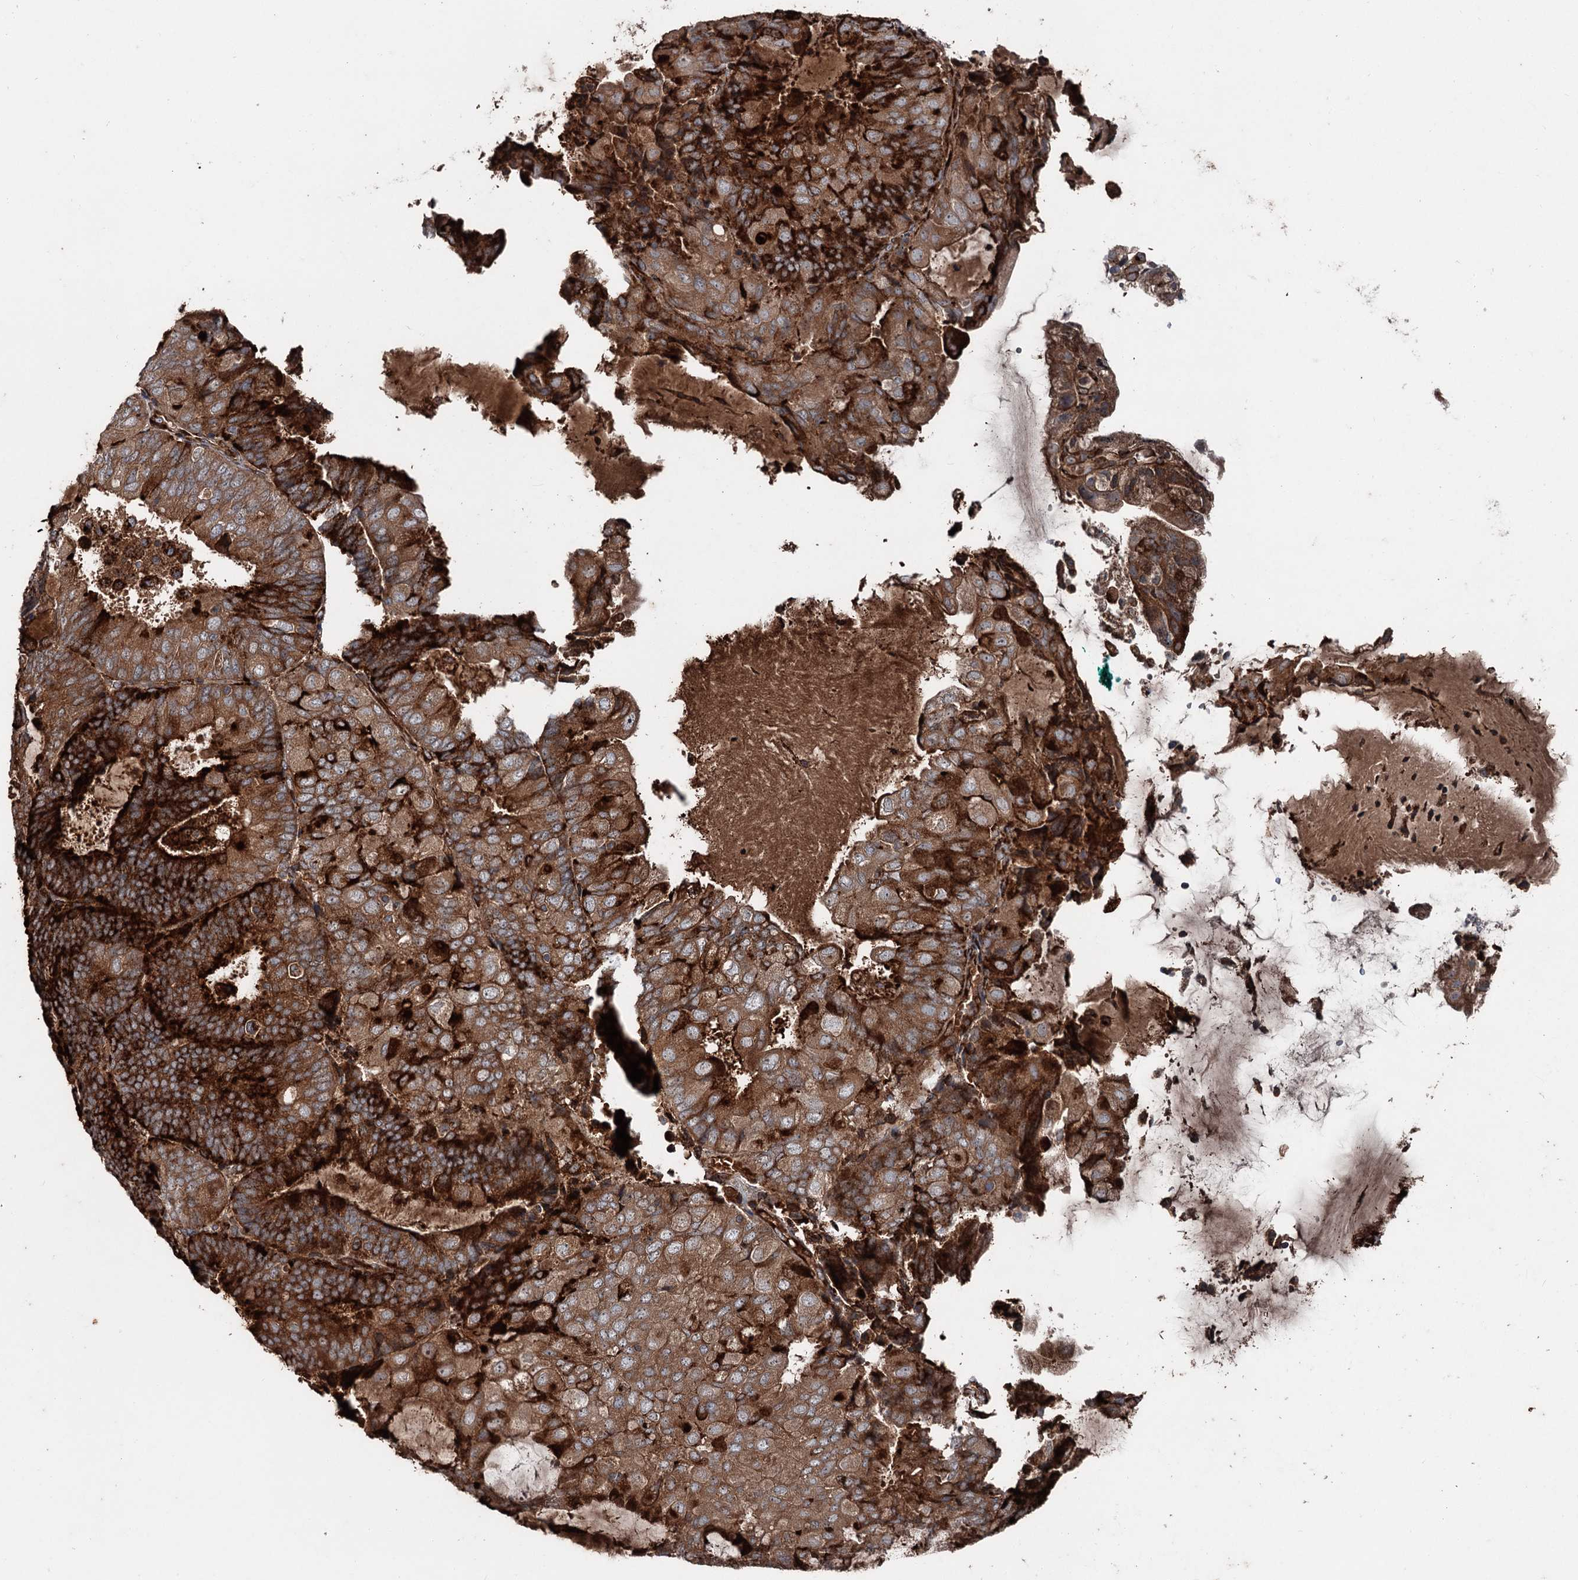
{"staining": {"intensity": "strong", "quantity": ">75%", "location": "cytoplasmic/membranous"}, "tissue": "endometrial cancer", "cell_type": "Tumor cells", "image_type": "cancer", "snomed": [{"axis": "morphology", "description": "Adenocarcinoma, NOS"}, {"axis": "topography", "description": "Endometrium"}], "caption": "Brown immunohistochemical staining in human adenocarcinoma (endometrial) shows strong cytoplasmic/membranous staining in approximately >75% of tumor cells.", "gene": "DDIAS", "patient": {"sex": "female", "age": 81}}